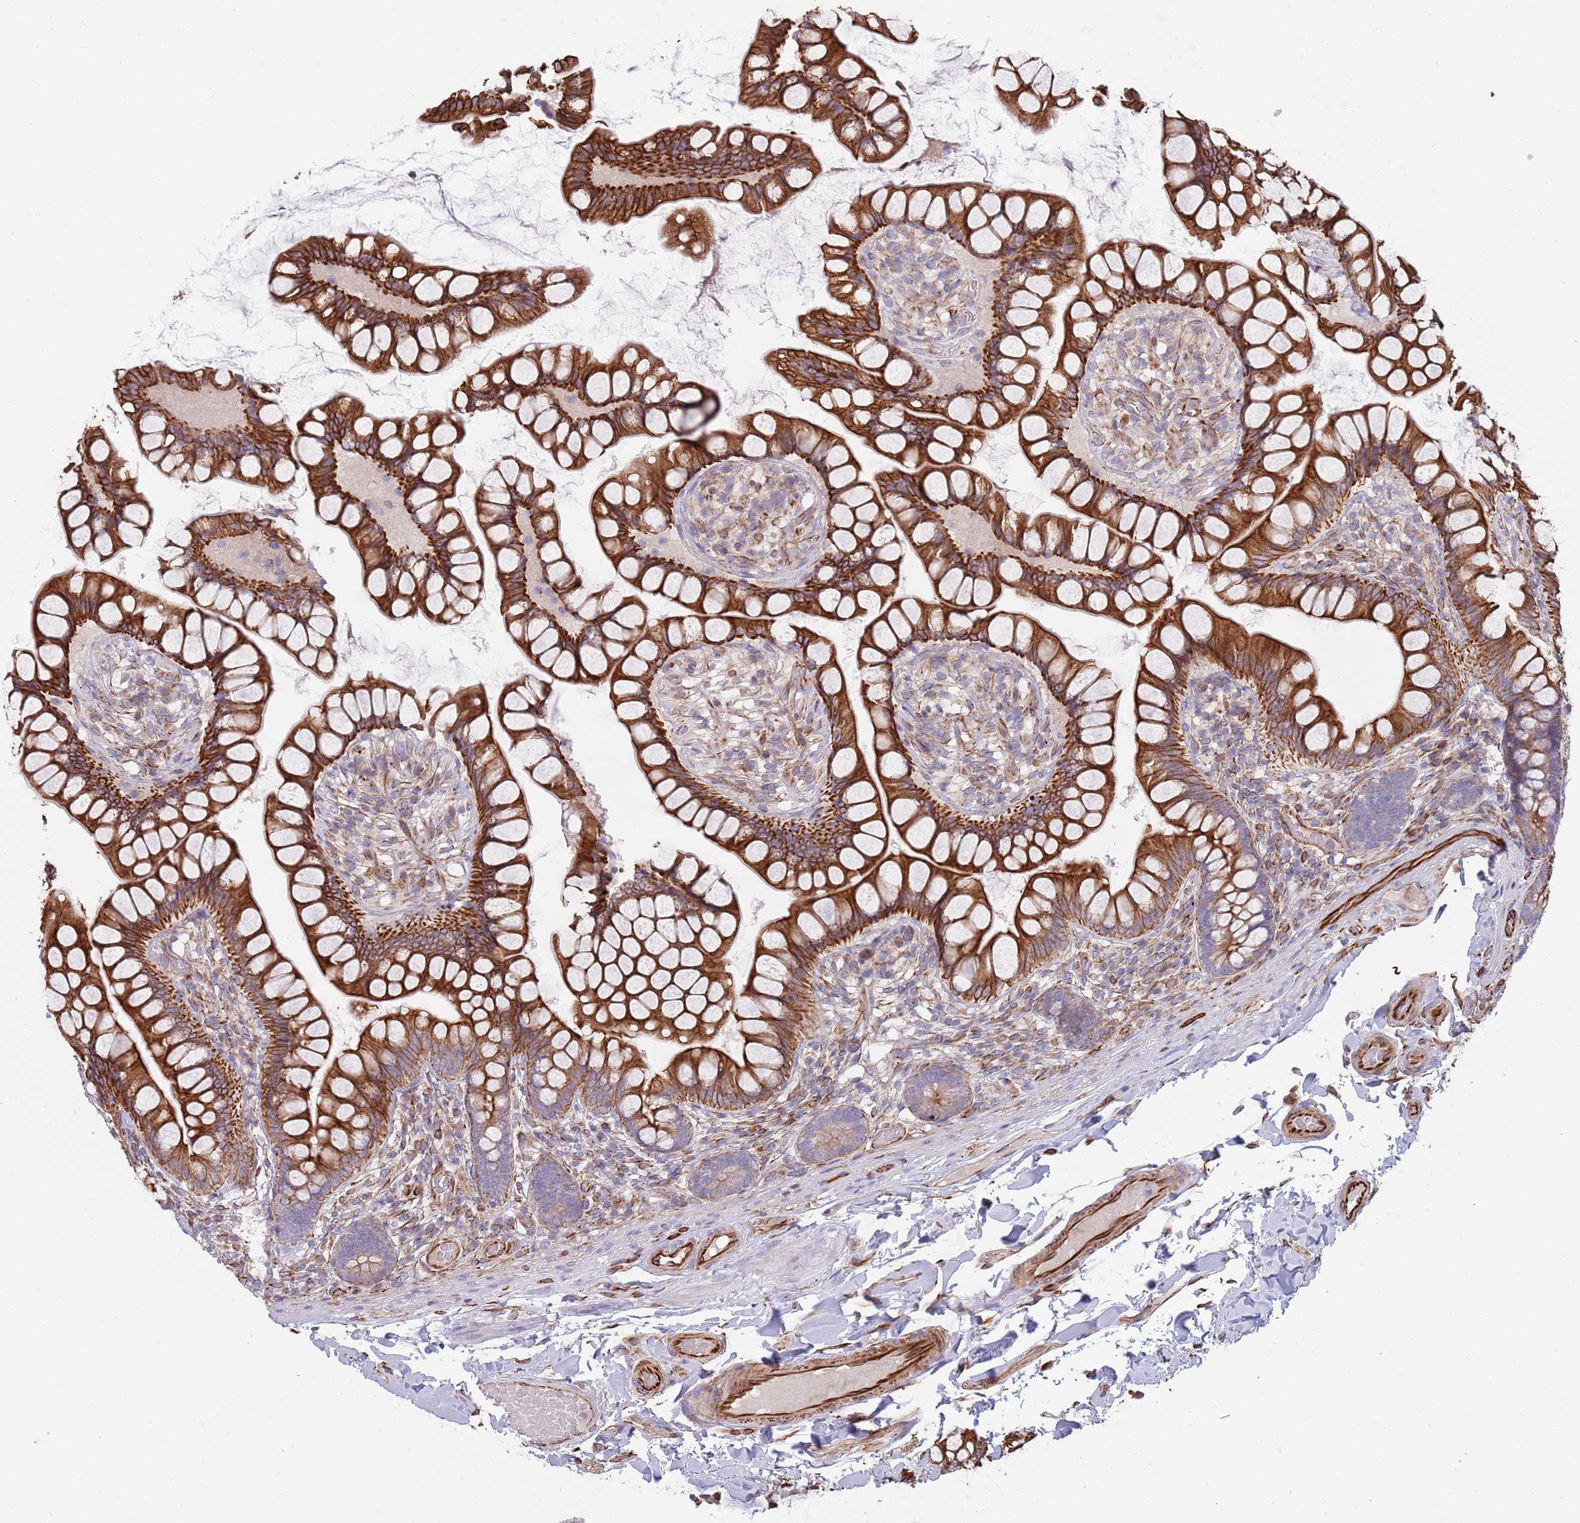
{"staining": {"intensity": "strong", "quantity": ">75%", "location": "cytoplasmic/membranous"}, "tissue": "small intestine", "cell_type": "Glandular cells", "image_type": "normal", "snomed": [{"axis": "morphology", "description": "Normal tissue, NOS"}, {"axis": "topography", "description": "Small intestine"}], "caption": "Glandular cells show strong cytoplasmic/membranous staining in approximately >75% of cells in unremarkable small intestine. The staining is performed using DAB brown chromogen to label protein expression. The nuclei are counter-stained blue using hematoxylin.", "gene": "MOGAT1", "patient": {"sex": "male", "age": 70}}